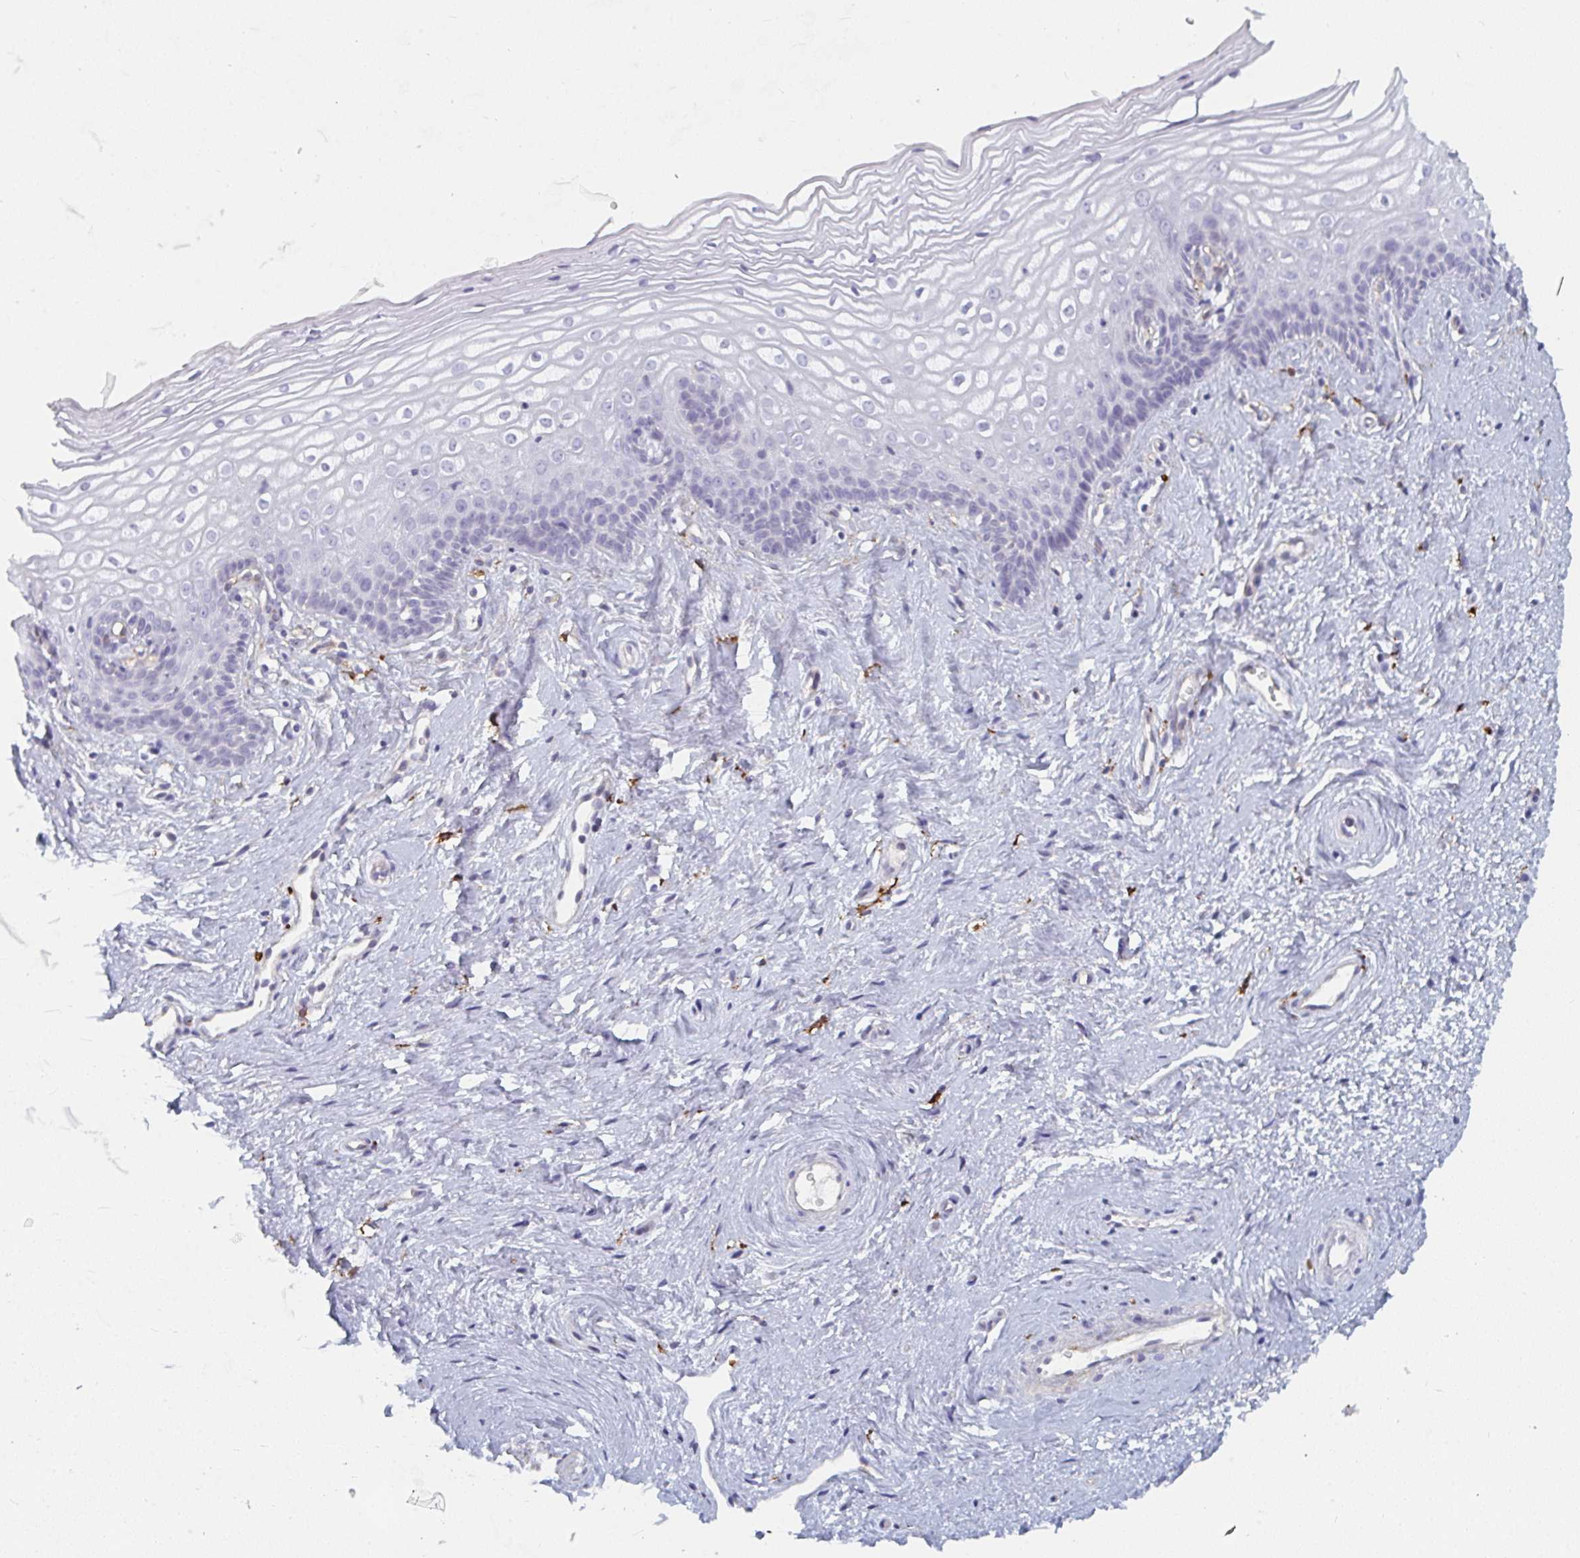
{"staining": {"intensity": "negative", "quantity": "none", "location": "none"}, "tissue": "cervix", "cell_type": "Glandular cells", "image_type": "normal", "snomed": [{"axis": "morphology", "description": "Normal tissue, NOS"}, {"axis": "topography", "description": "Cervix"}], "caption": "Benign cervix was stained to show a protein in brown. There is no significant positivity in glandular cells. Brightfield microscopy of IHC stained with DAB (3,3'-diaminobenzidine) (brown) and hematoxylin (blue), captured at high magnification.", "gene": "DAB2", "patient": {"sex": "female", "age": 40}}